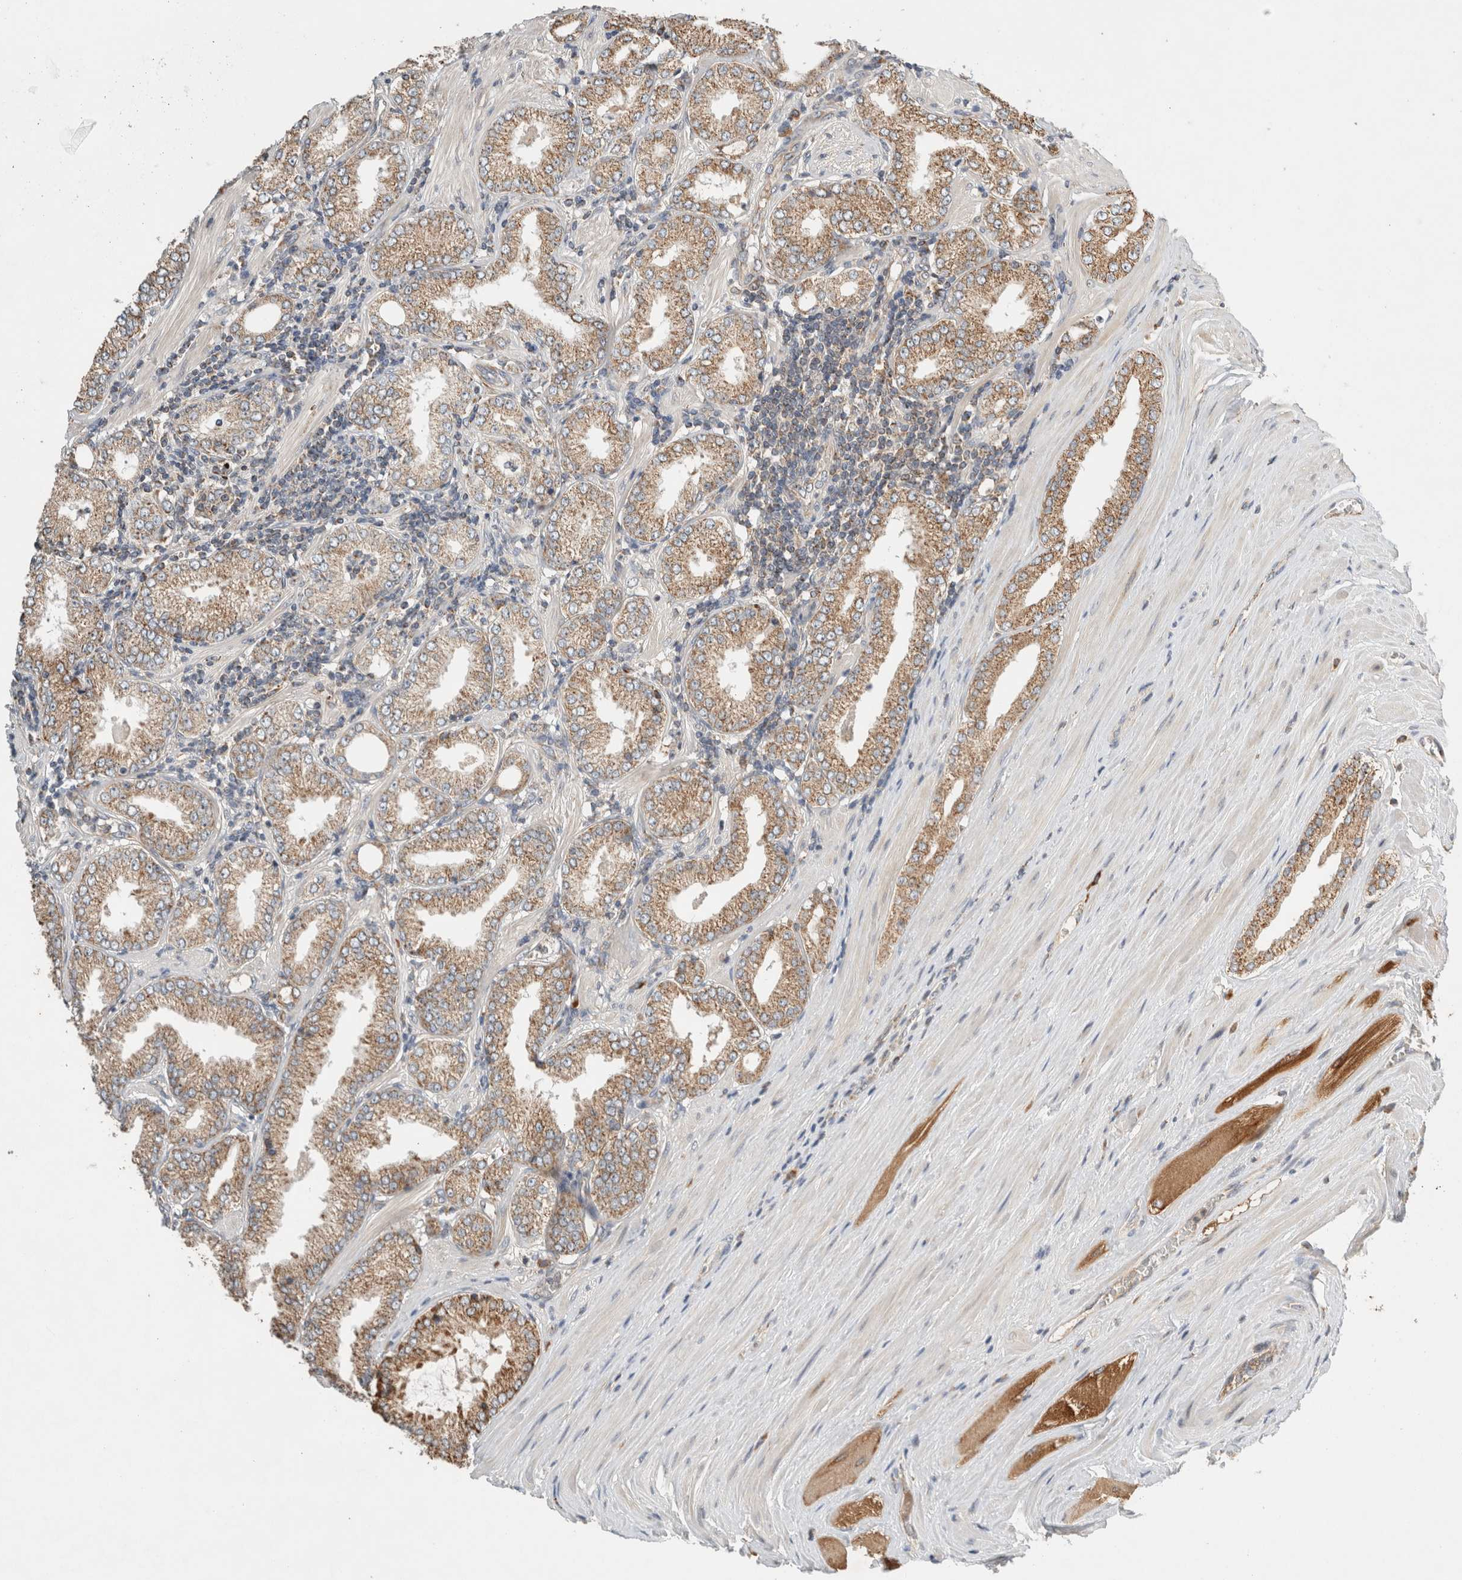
{"staining": {"intensity": "moderate", "quantity": ">75%", "location": "cytoplasmic/membranous"}, "tissue": "prostate cancer", "cell_type": "Tumor cells", "image_type": "cancer", "snomed": [{"axis": "morphology", "description": "Adenocarcinoma, Low grade"}, {"axis": "topography", "description": "Prostate"}], "caption": "Immunohistochemistry of human prostate cancer (low-grade adenocarcinoma) displays medium levels of moderate cytoplasmic/membranous positivity in about >75% of tumor cells. (DAB IHC, brown staining for protein, blue staining for nuclei).", "gene": "AMPD1", "patient": {"sex": "male", "age": 62}}